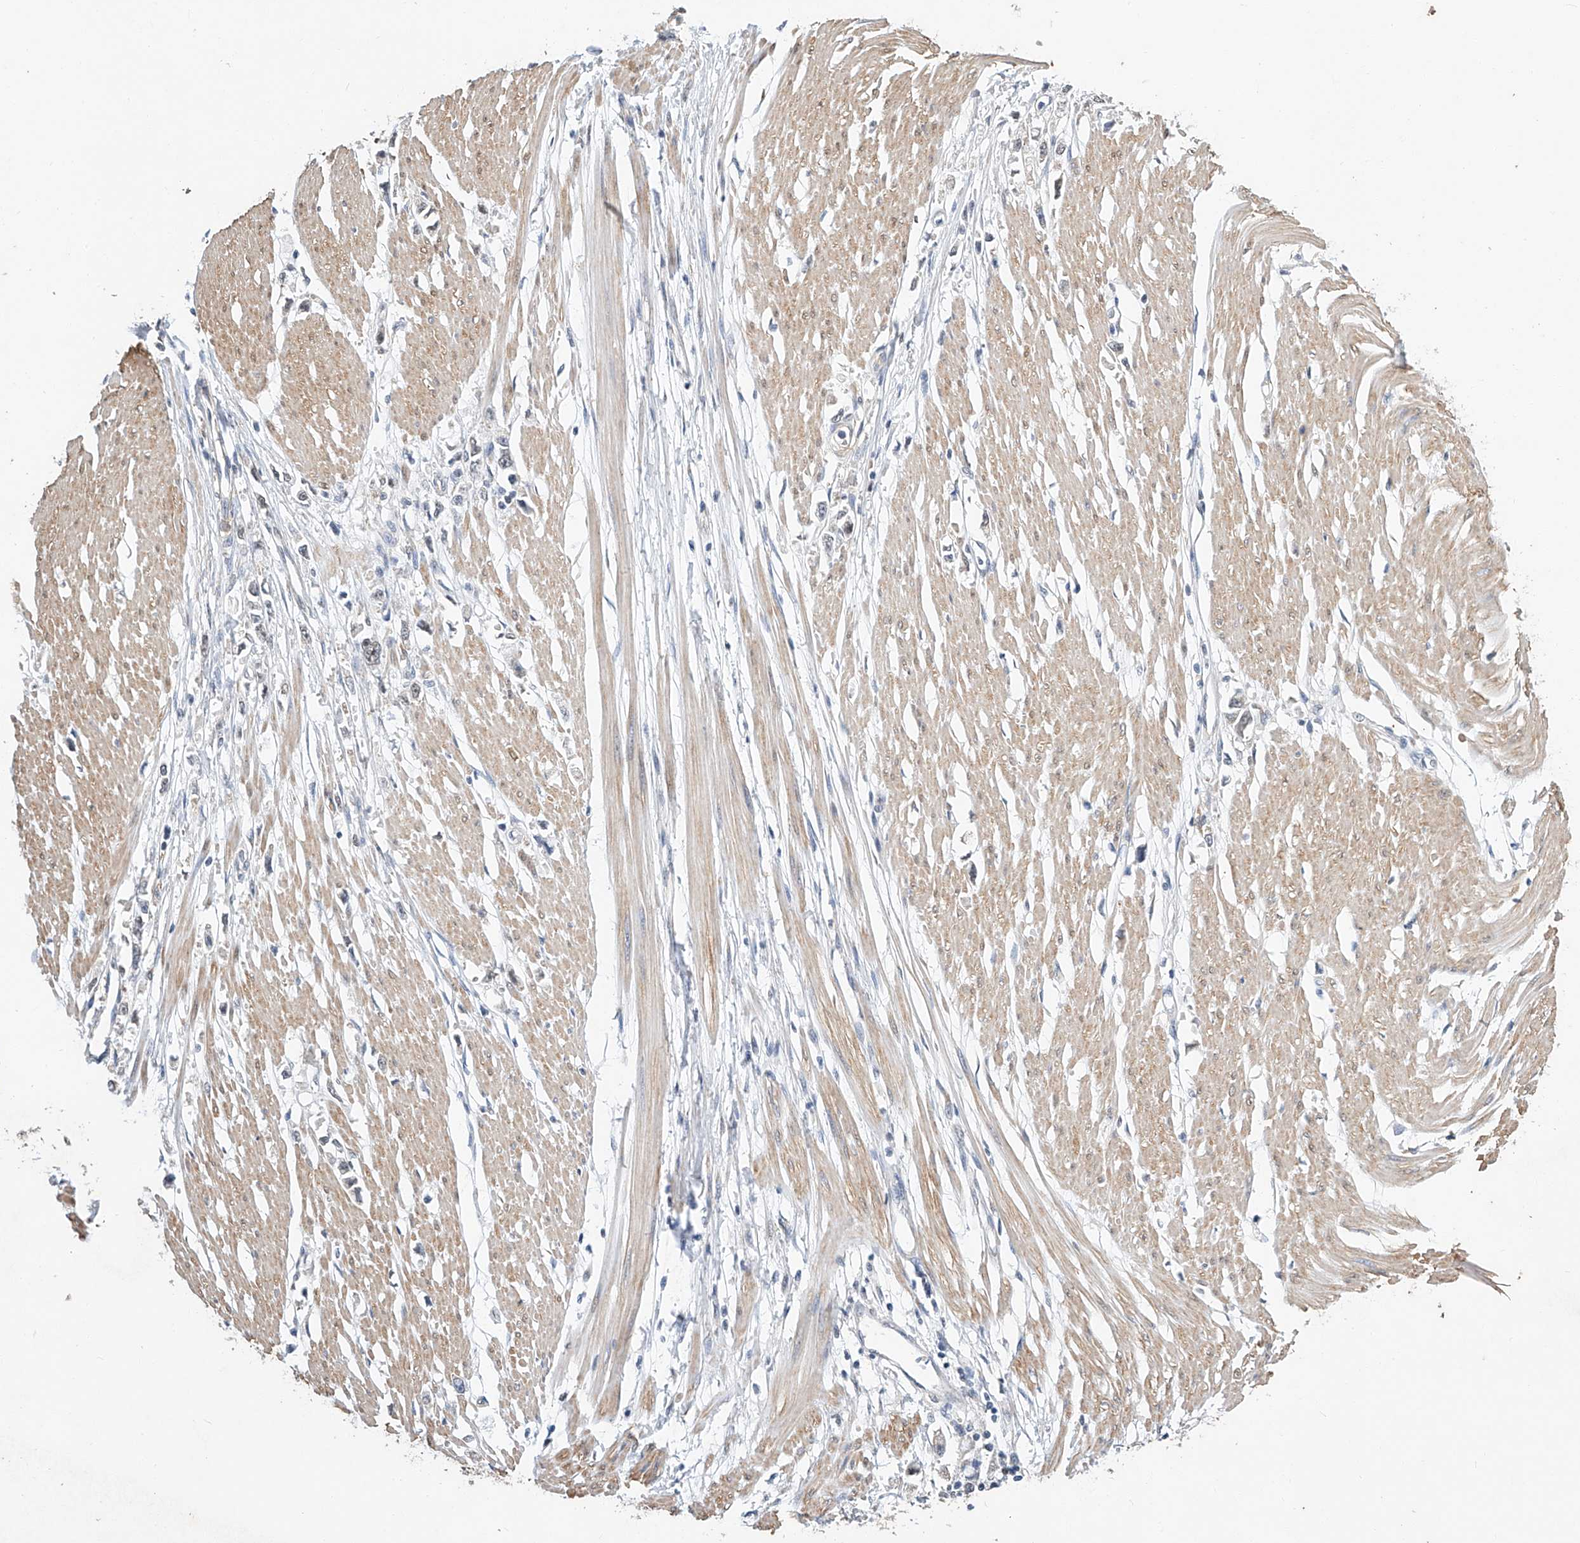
{"staining": {"intensity": "negative", "quantity": "none", "location": "none"}, "tissue": "stomach cancer", "cell_type": "Tumor cells", "image_type": "cancer", "snomed": [{"axis": "morphology", "description": "Adenocarcinoma, NOS"}, {"axis": "topography", "description": "Stomach"}], "caption": "Tumor cells are negative for protein expression in human adenocarcinoma (stomach).", "gene": "CTDP1", "patient": {"sex": "female", "age": 59}}